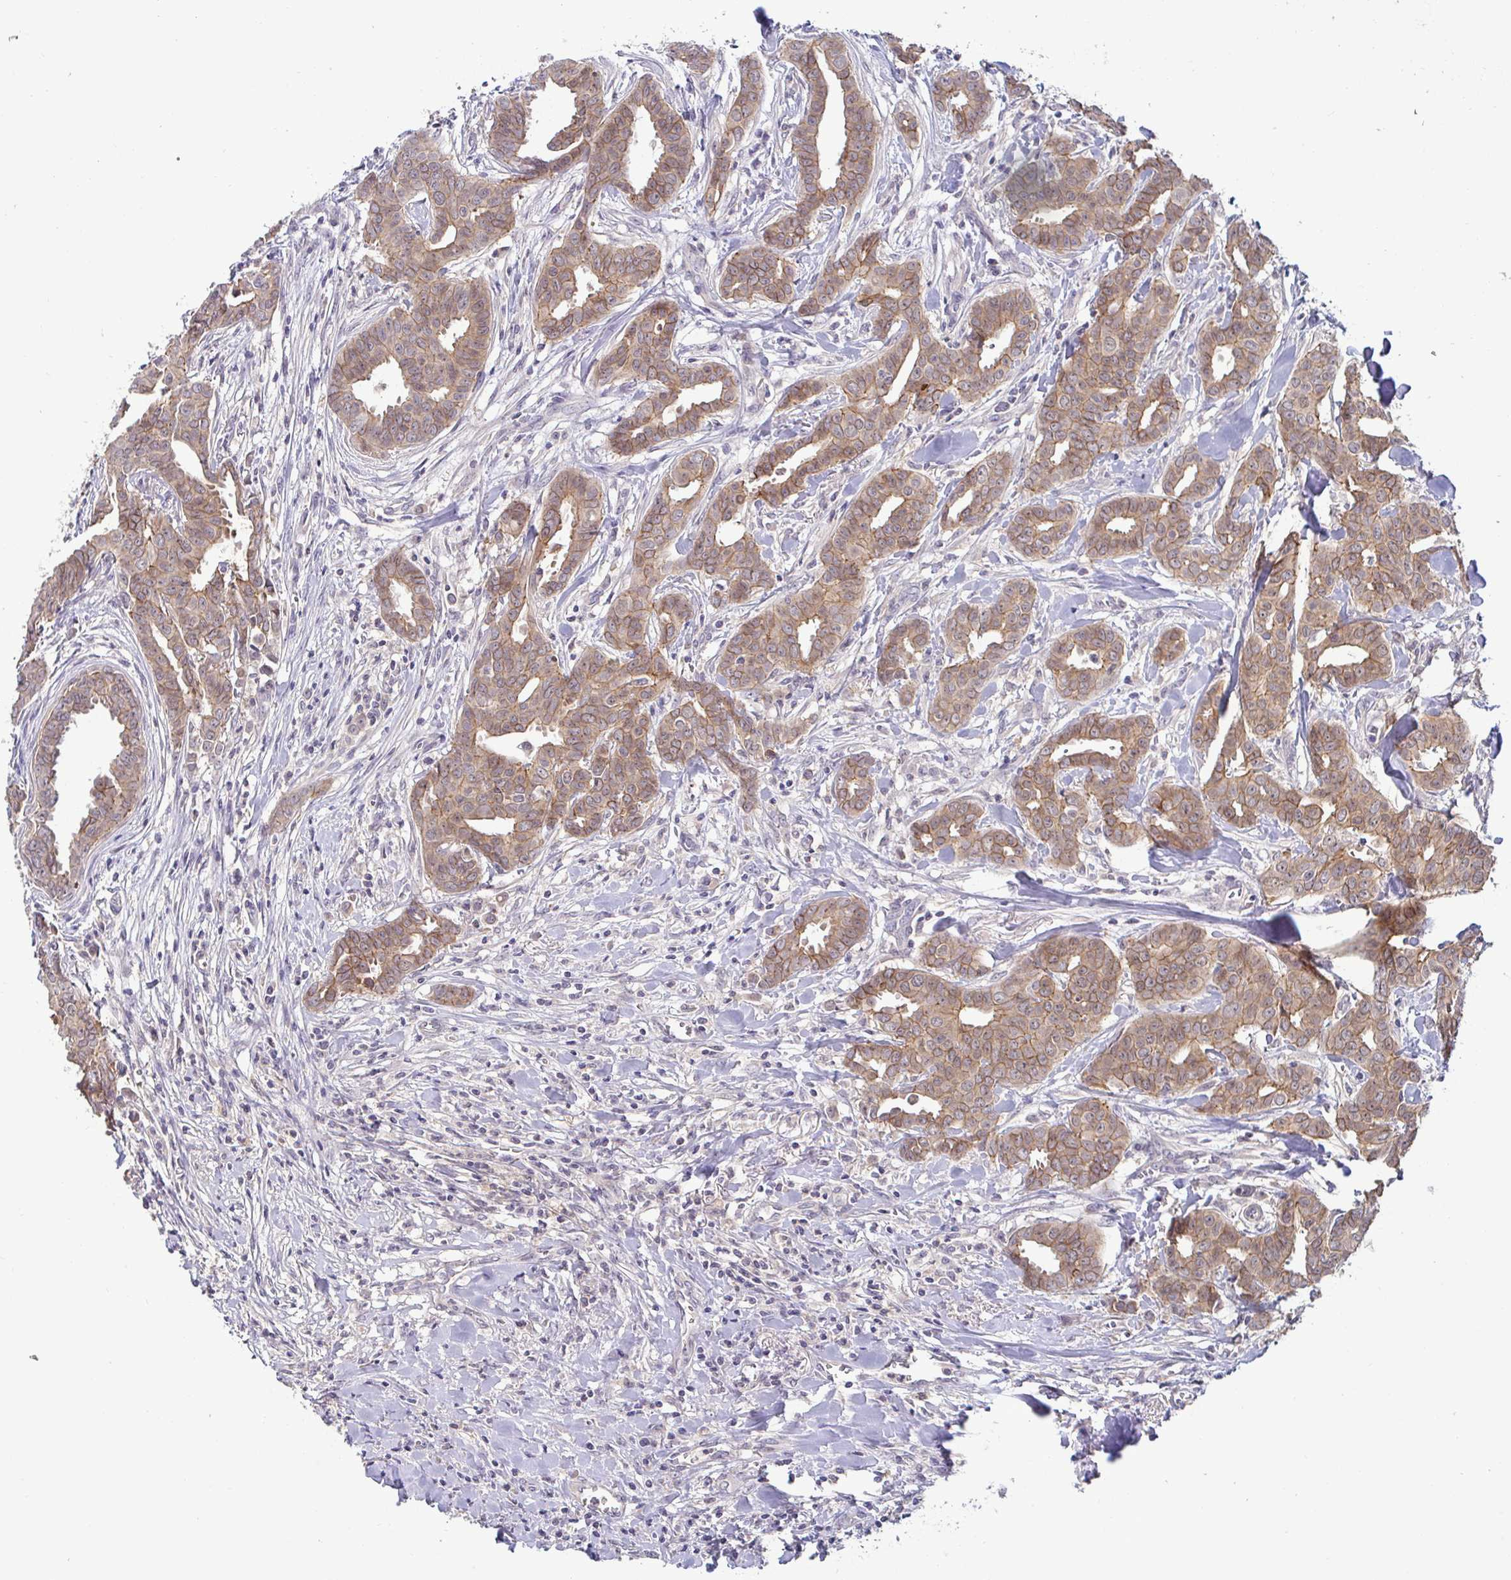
{"staining": {"intensity": "moderate", "quantity": ">75%", "location": "cytoplasmic/membranous"}, "tissue": "breast cancer", "cell_type": "Tumor cells", "image_type": "cancer", "snomed": [{"axis": "morphology", "description": "Duct carcinoma"}, {"axis": "topography", "description": "Breast"}], "caption": "A brown stain labels moderate cytoplasmic/membranous positivity of a protein in human breast cancer tumor cells. Ihc stains the protein of interest in brown and the nuclei are stained blue.", "gene": "GSTM1", "patient": {"sex": "female", "age": 45}}